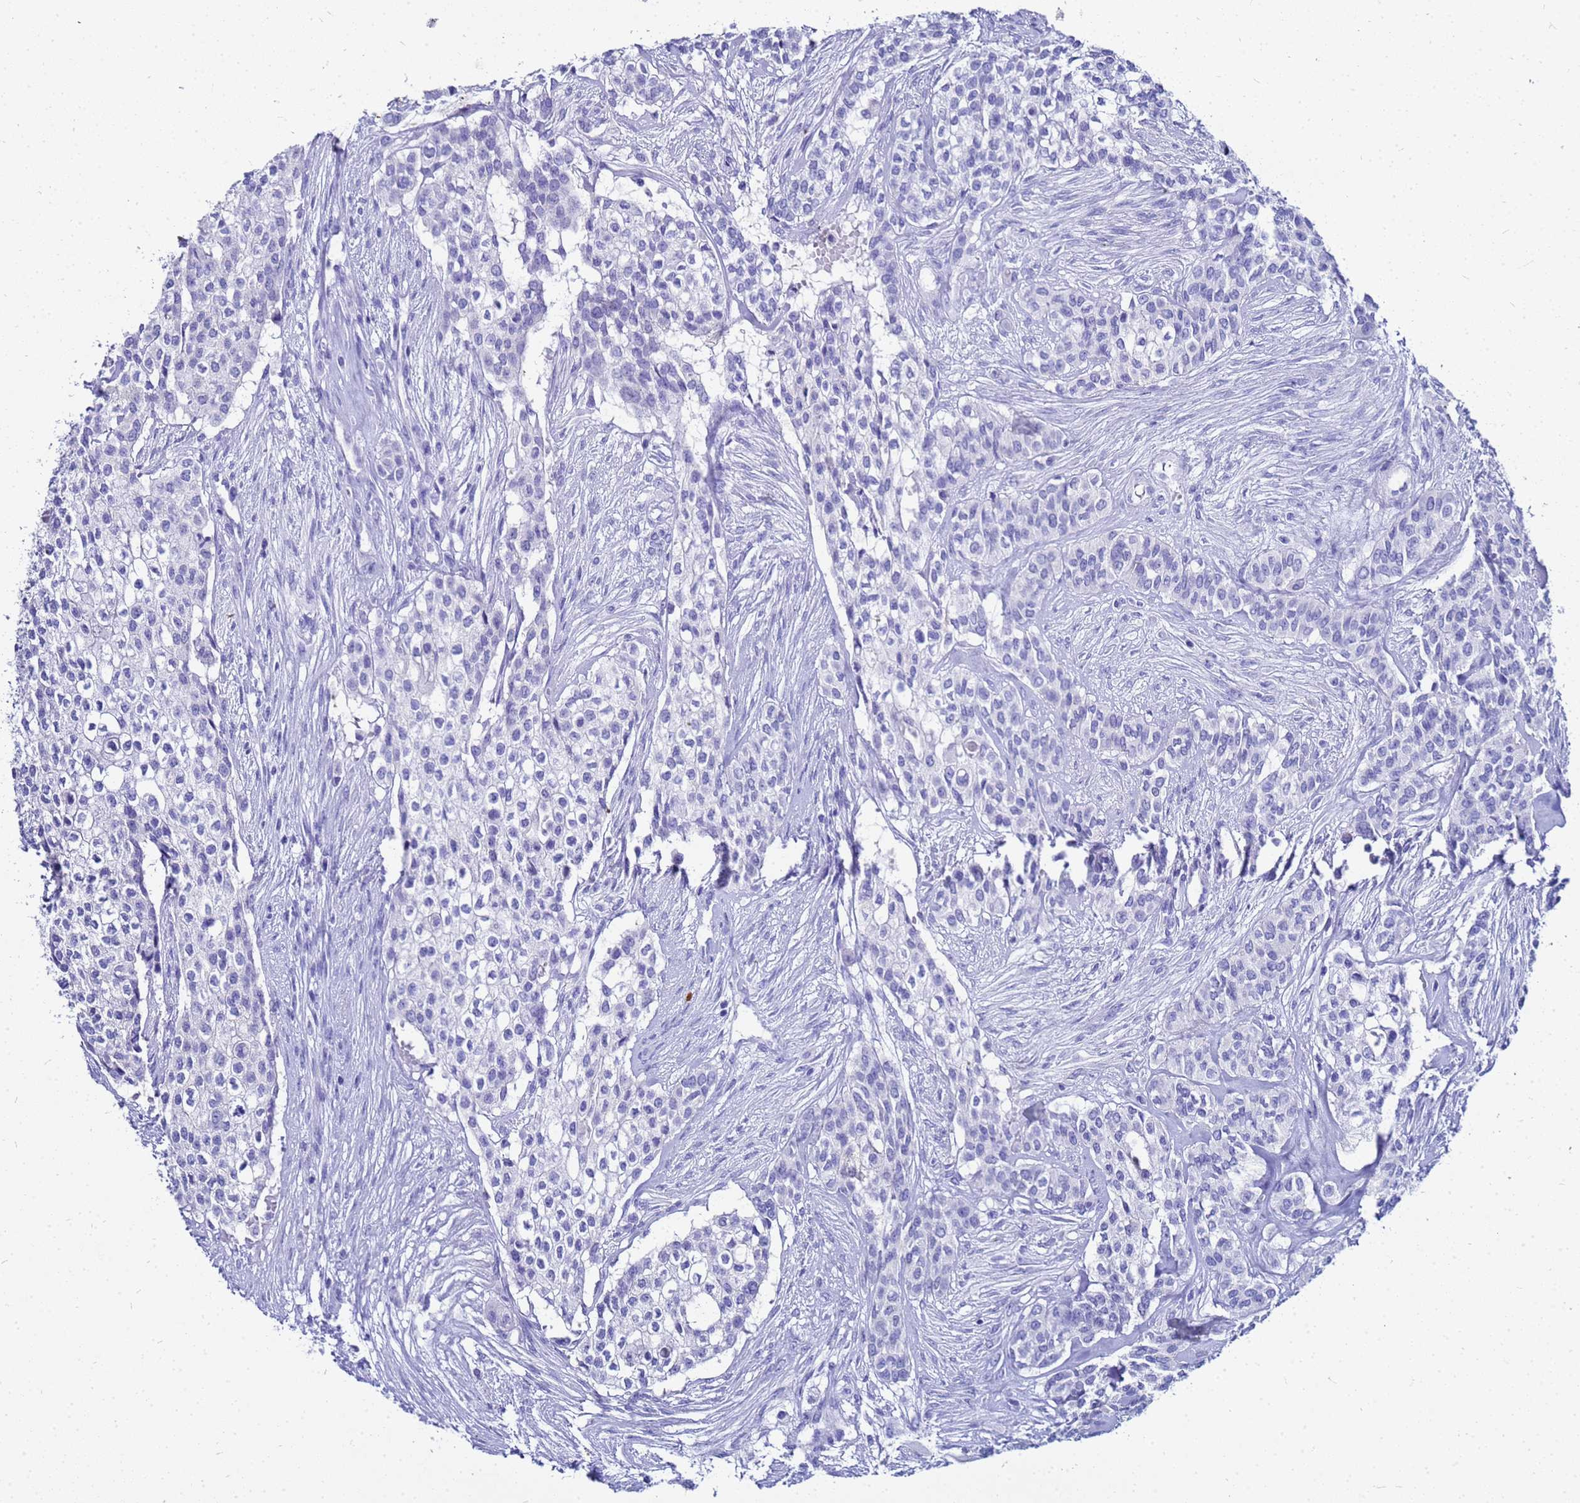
{"staining": {"intensity": "negative", "quantity": "none", "location": "none"}, "tissue": "head and neck cancer", "cell_type": "Tumor cells", "image_type": "cancer", "snomed": [{"axis": "morphology", "description": "Adenocarcinoma, NOS"}, {"axis": "topography", "description": "Head-Neck"}], "caption": "IHC micrograph of neoplastic tissue: human head and neck cancer (adenocarcinoma) stained with DAB (3,3'-diaminobenzidine) demonstrates no significant protein staining in tumor cells.", "gene": "CKB", "patient": {"sex": "male", "age": 81}}